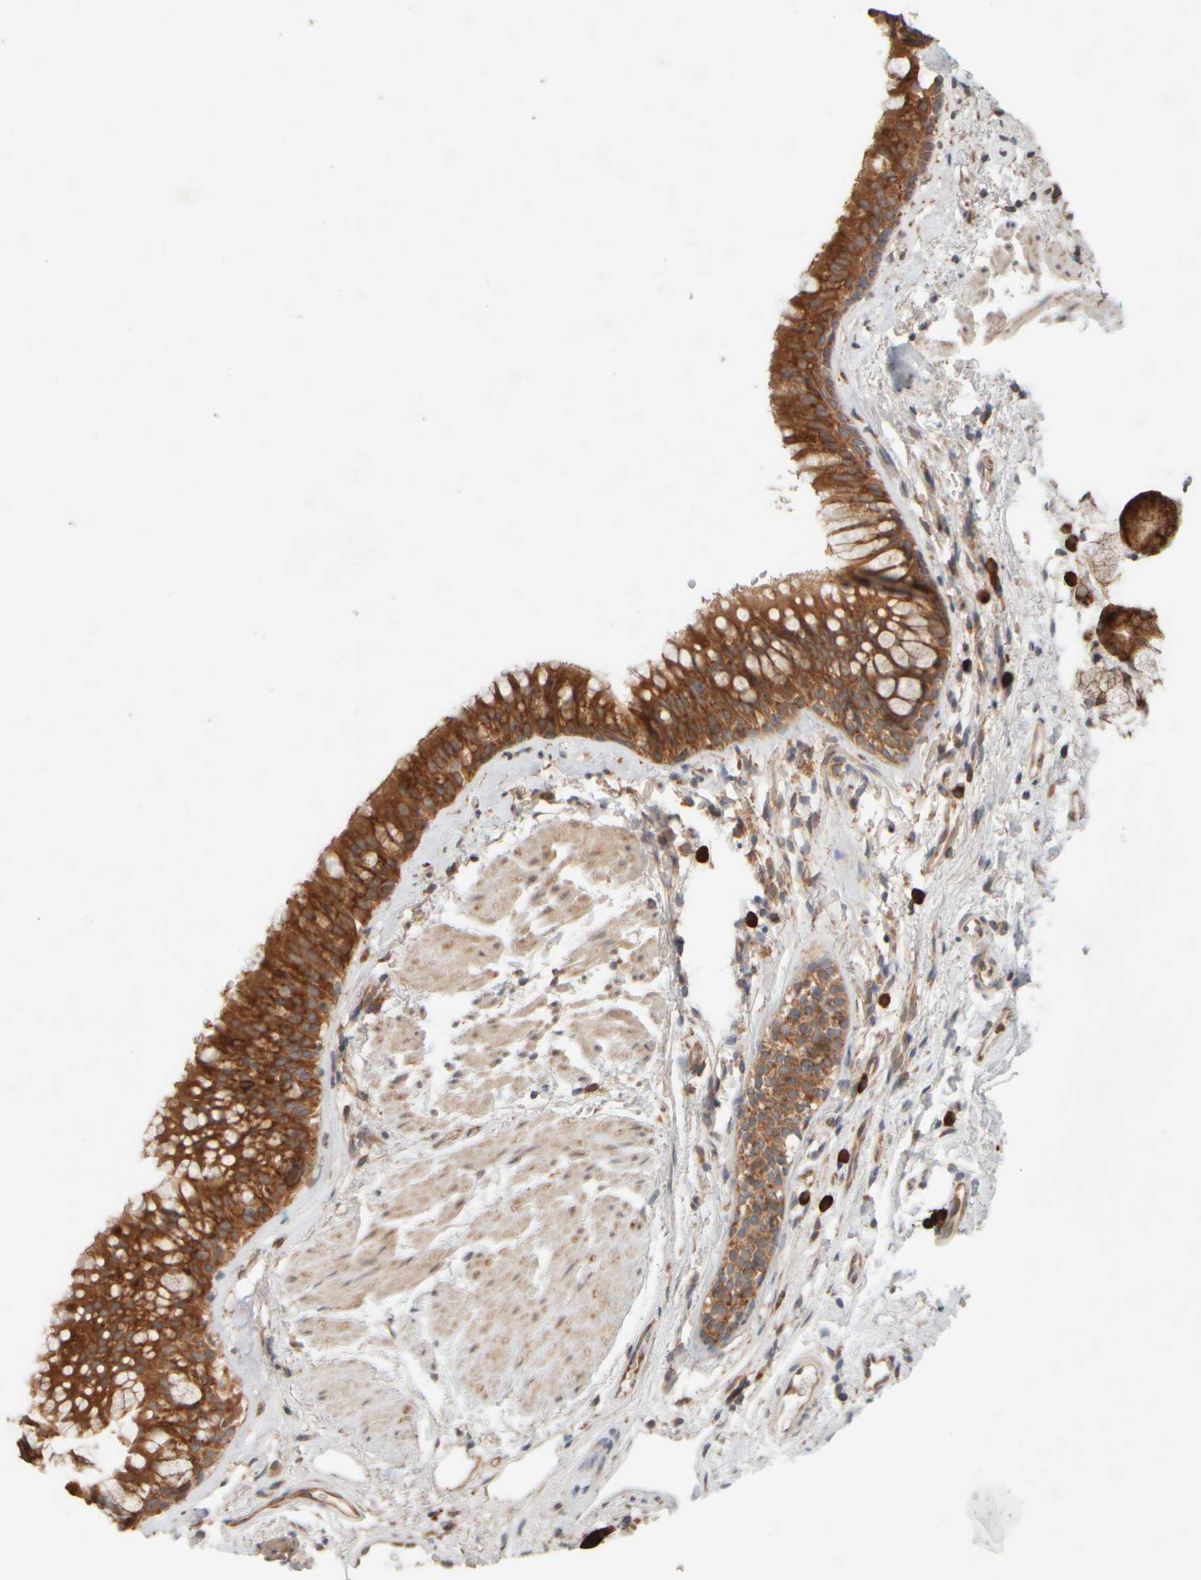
{"staining": {"intensity": "strong", "quantity": ">75%", "location": "cytoplasmic/membranous"}, "tissue": "bronchus", "cell_type": "Respiratory epithelial cells", "image_type": "normal", "snomed": [{"axis": "morphology", "description": "Normal tissue, NOS"}, {"axis": "topography", "description": "Cartilage tissue"}, {"axis": "topography", "description": "Bronchus"}], "caption": "Immunohistochemical staining of benign bronchus displays >75% levels of strong cytoplasmic/membranous protein positivity in approximately >75% of respiratory epithelial cells.", "gene": "EIF2B3", "patient": {"sex": "female", "age": 53}}